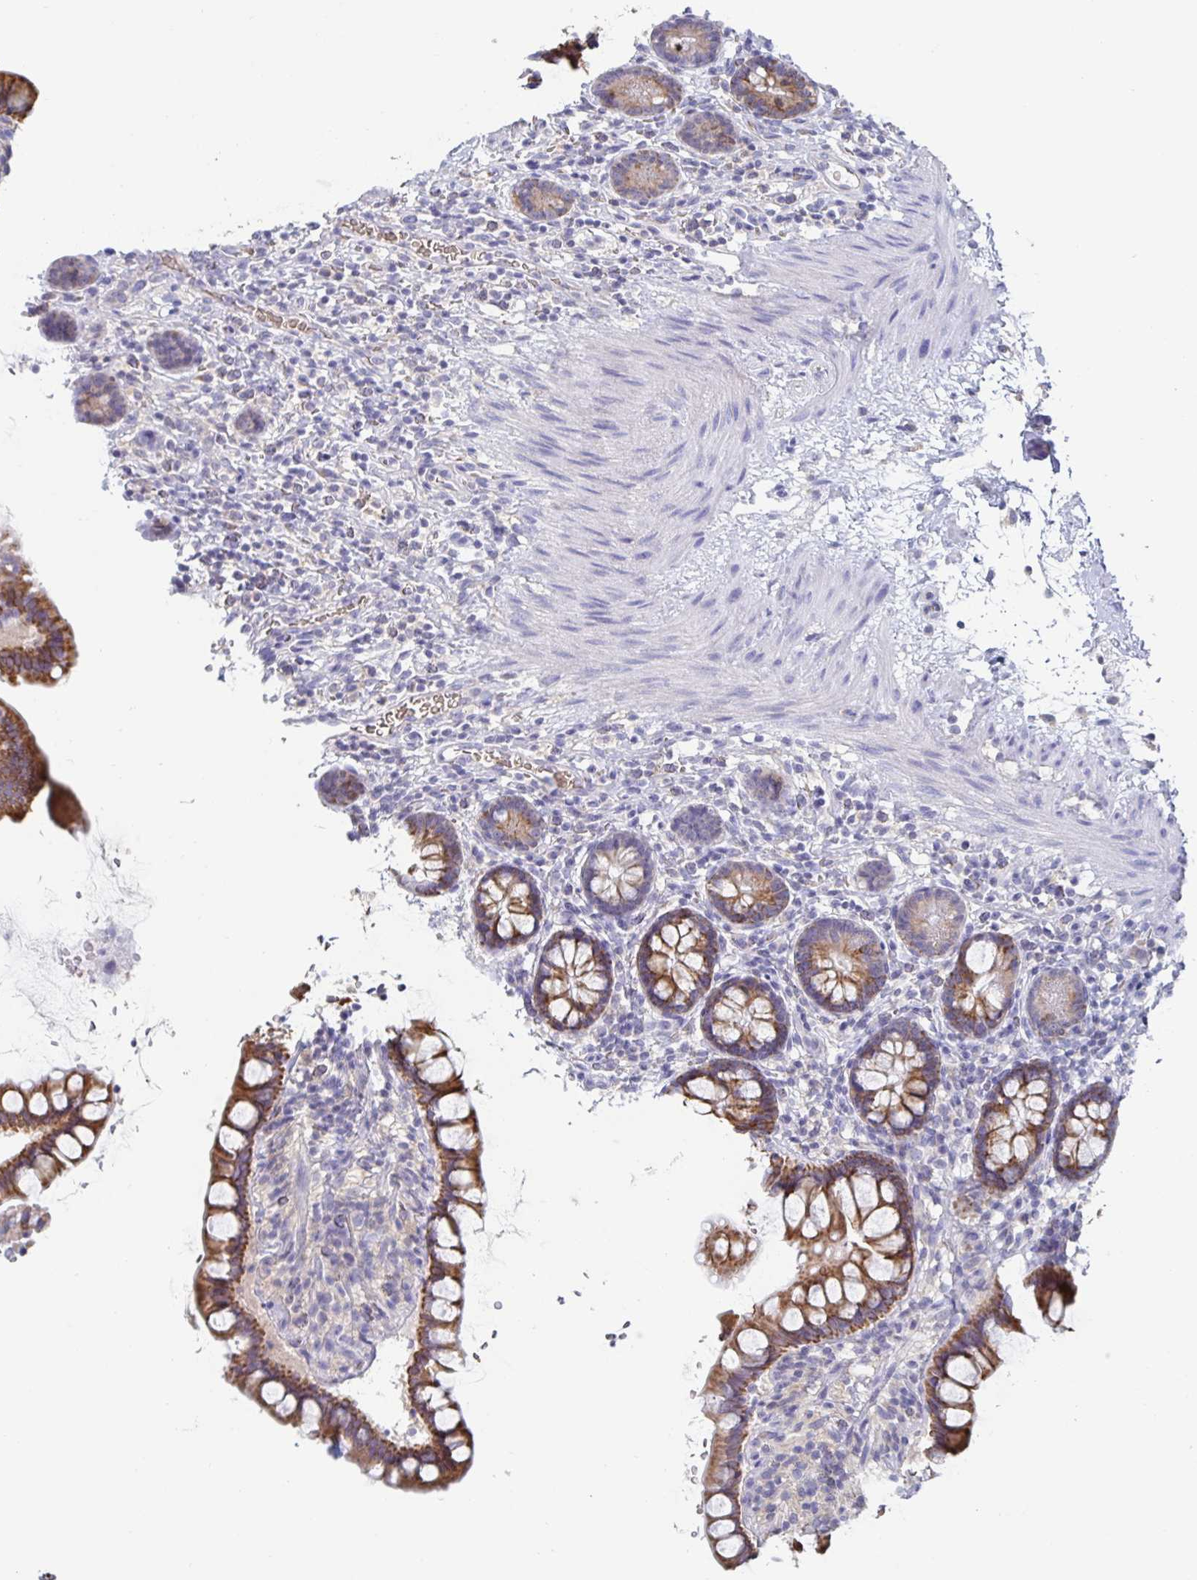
{"staining": {"intensity": "moderate", "quantity": "25%-75%", "location": "cytoplasmic/membranous"}, "tissue": "small intestine", "cell_type": "Glandular cells", "image_type": "normal", "snomed": [{"axis": "morphology", "description": "Normal tissue, NOS"}, {"axis": "topography", "description": "Small intestine"}], "caption": "This is a photomicrograph of IHC staining of normal small intestine, which shows moderate staining in the cytoplasmic/membranous of glandular cells.", "gene": "SPPL3", "patient": {"sex": "female", "age": 84}}